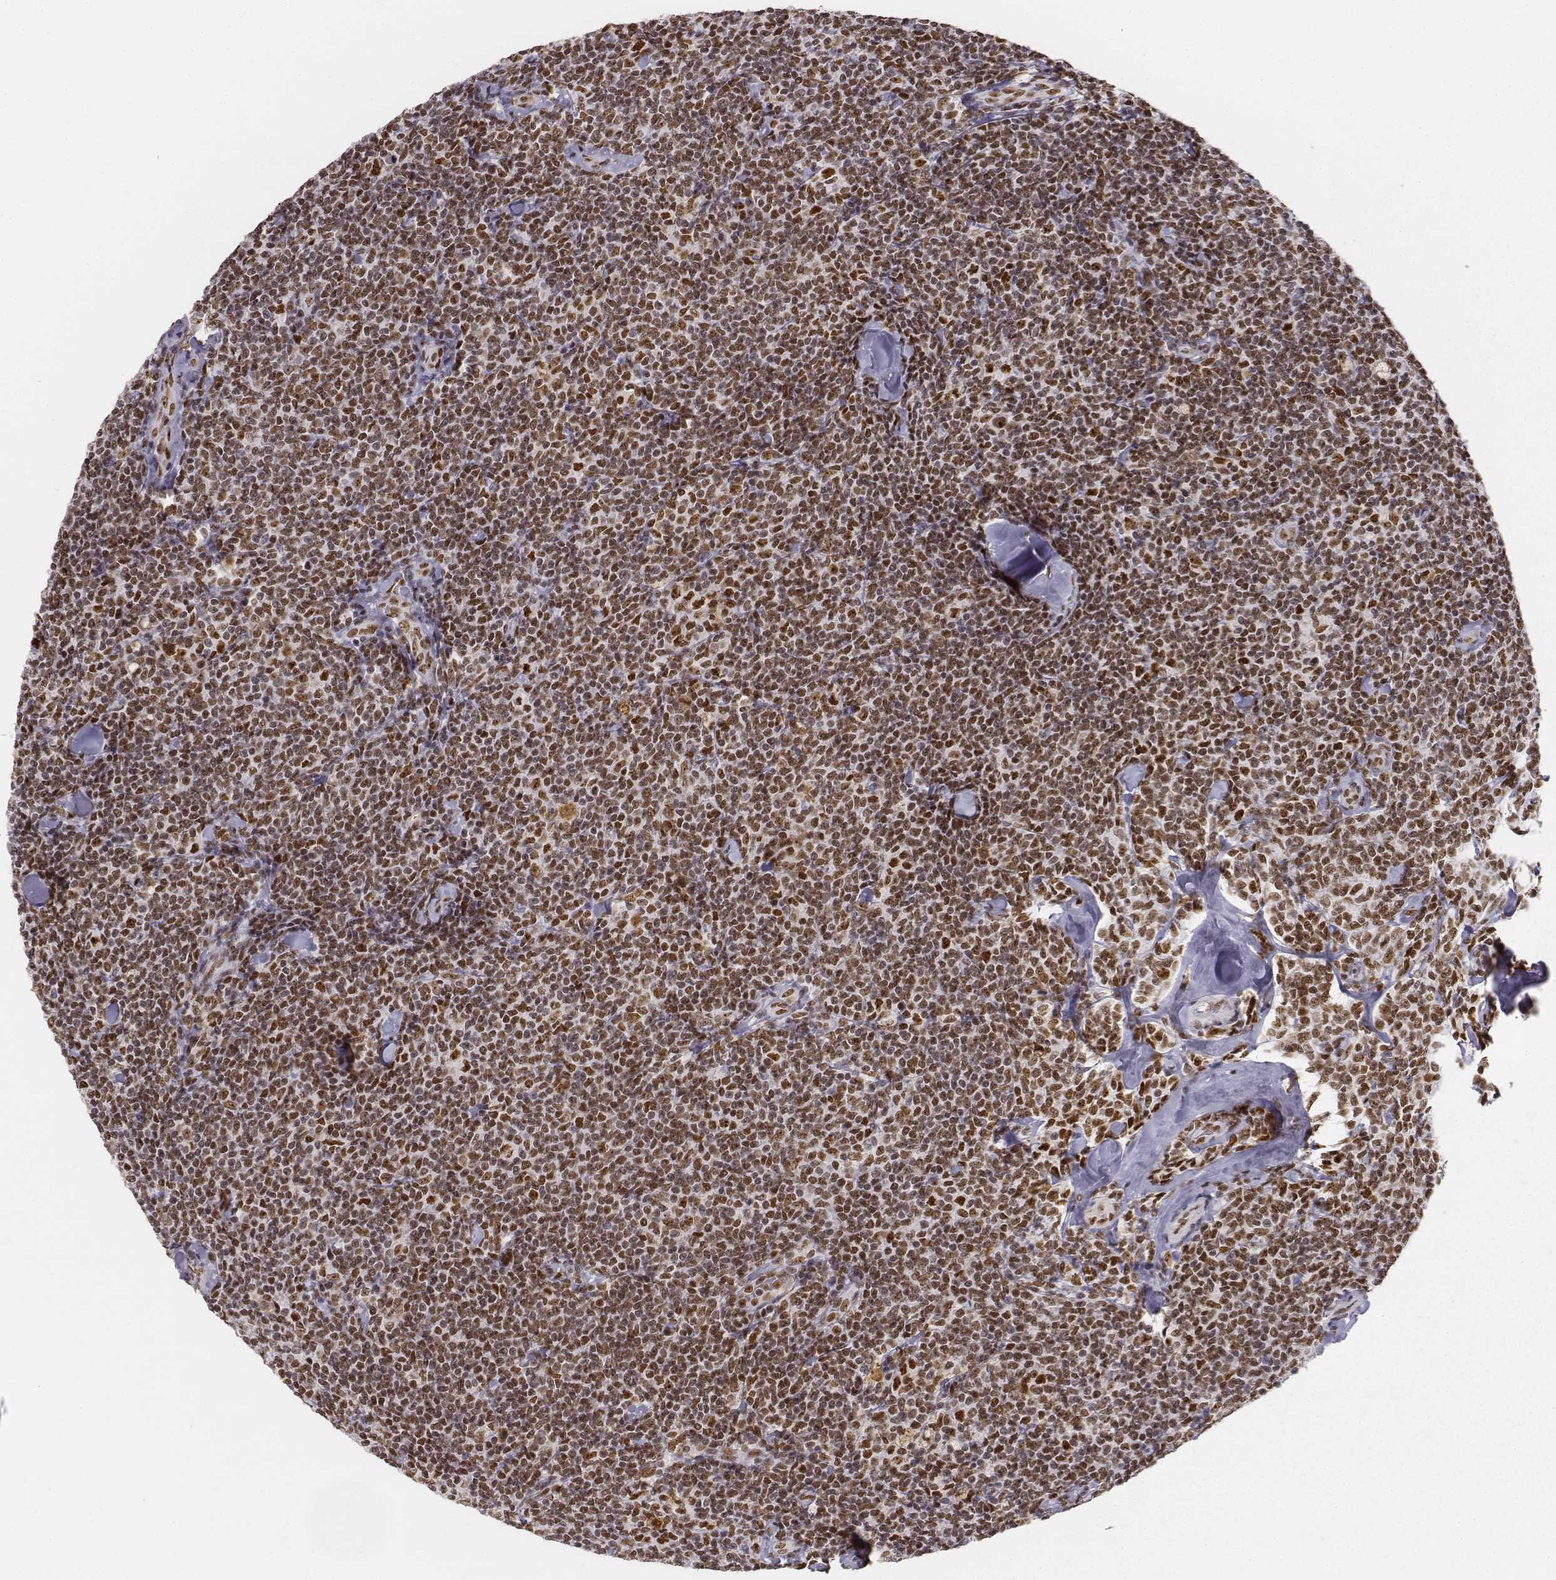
{"staining": {"intensity": "moderate", "quantity": ">75%", "location": "nuclear"}, "tissue": "lymphoma", "cell_type": "Tumor cells", "image_type": "cancer", "snomed": [{"axis": "morphology", "description": "Malignant lymphoma, non-Hodgkin's type, Low grade"}, {"axis": "topography", "description": "Lymph node"}], "caption": "Lymphoma stained for a protein (brown) reveals moderate nuclear positive positivity in about >75% of tumor cells.", "gene": "PHF6", "patient": {"sex": "female", "age": 56}}